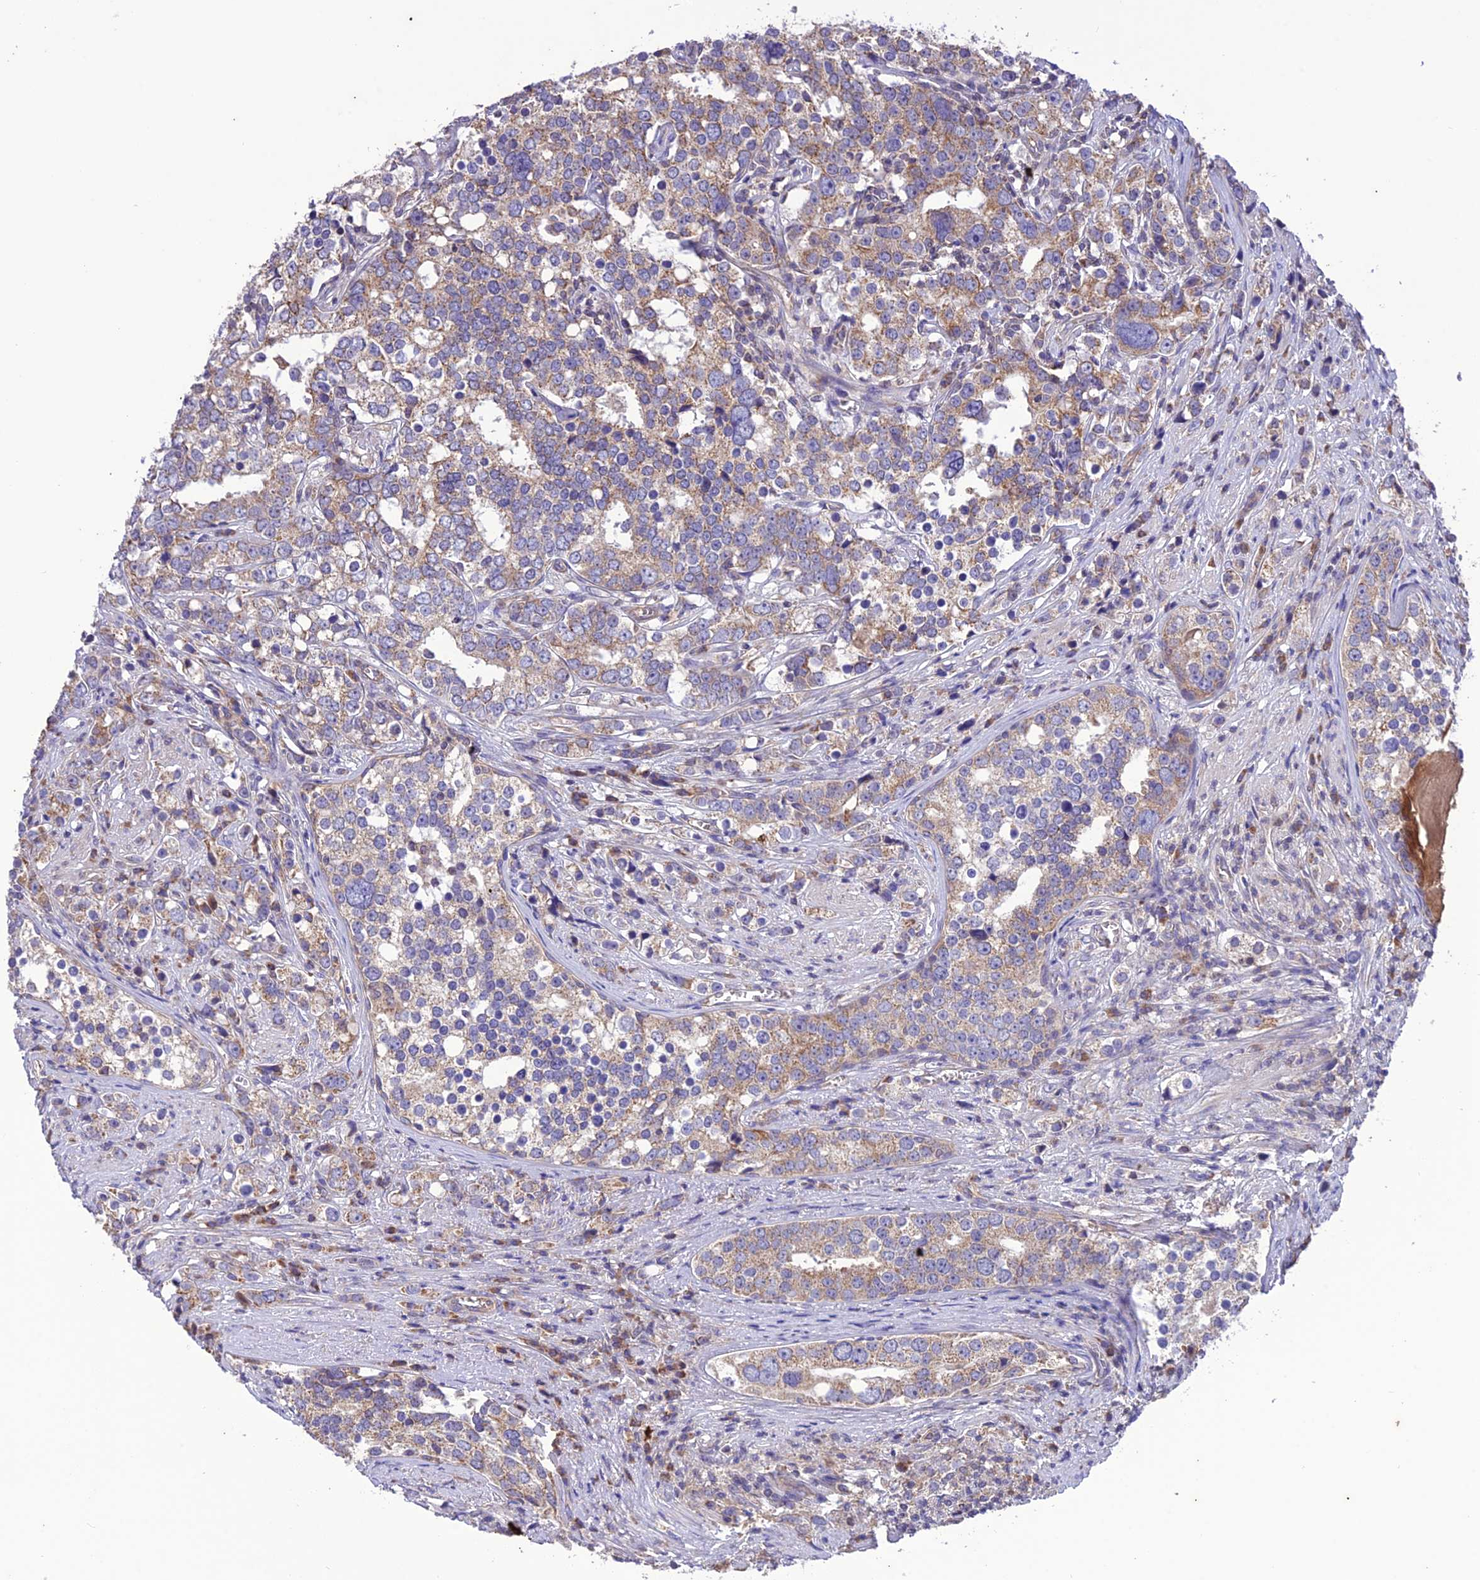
{"staining": {"intensity": "moderate", "quantity": "25%-75%", "location": "cytoplasmic/membranous"}, "tissue": "prostate cancer", "cell_type": "Tumor cells", "image_type": "cancer", "snomed": [{"axis": "morphology", "description": "Adenocarcinoma, High grade"}, {"axis": "topography", "description": "Prostate"}], "caption": "High-magnification brightfield microscopy of adenocarcinoma (high-grade) (prostate) stained with DAB (brown) and counterstained with hematoxylin (blue). tumor cells exhibit moderate cytoplasmic/membranous expression is present in approximately25%-75% of cells.", "gene": "NDUFAF1", "patient": {"sex": "male", "age": 71}}